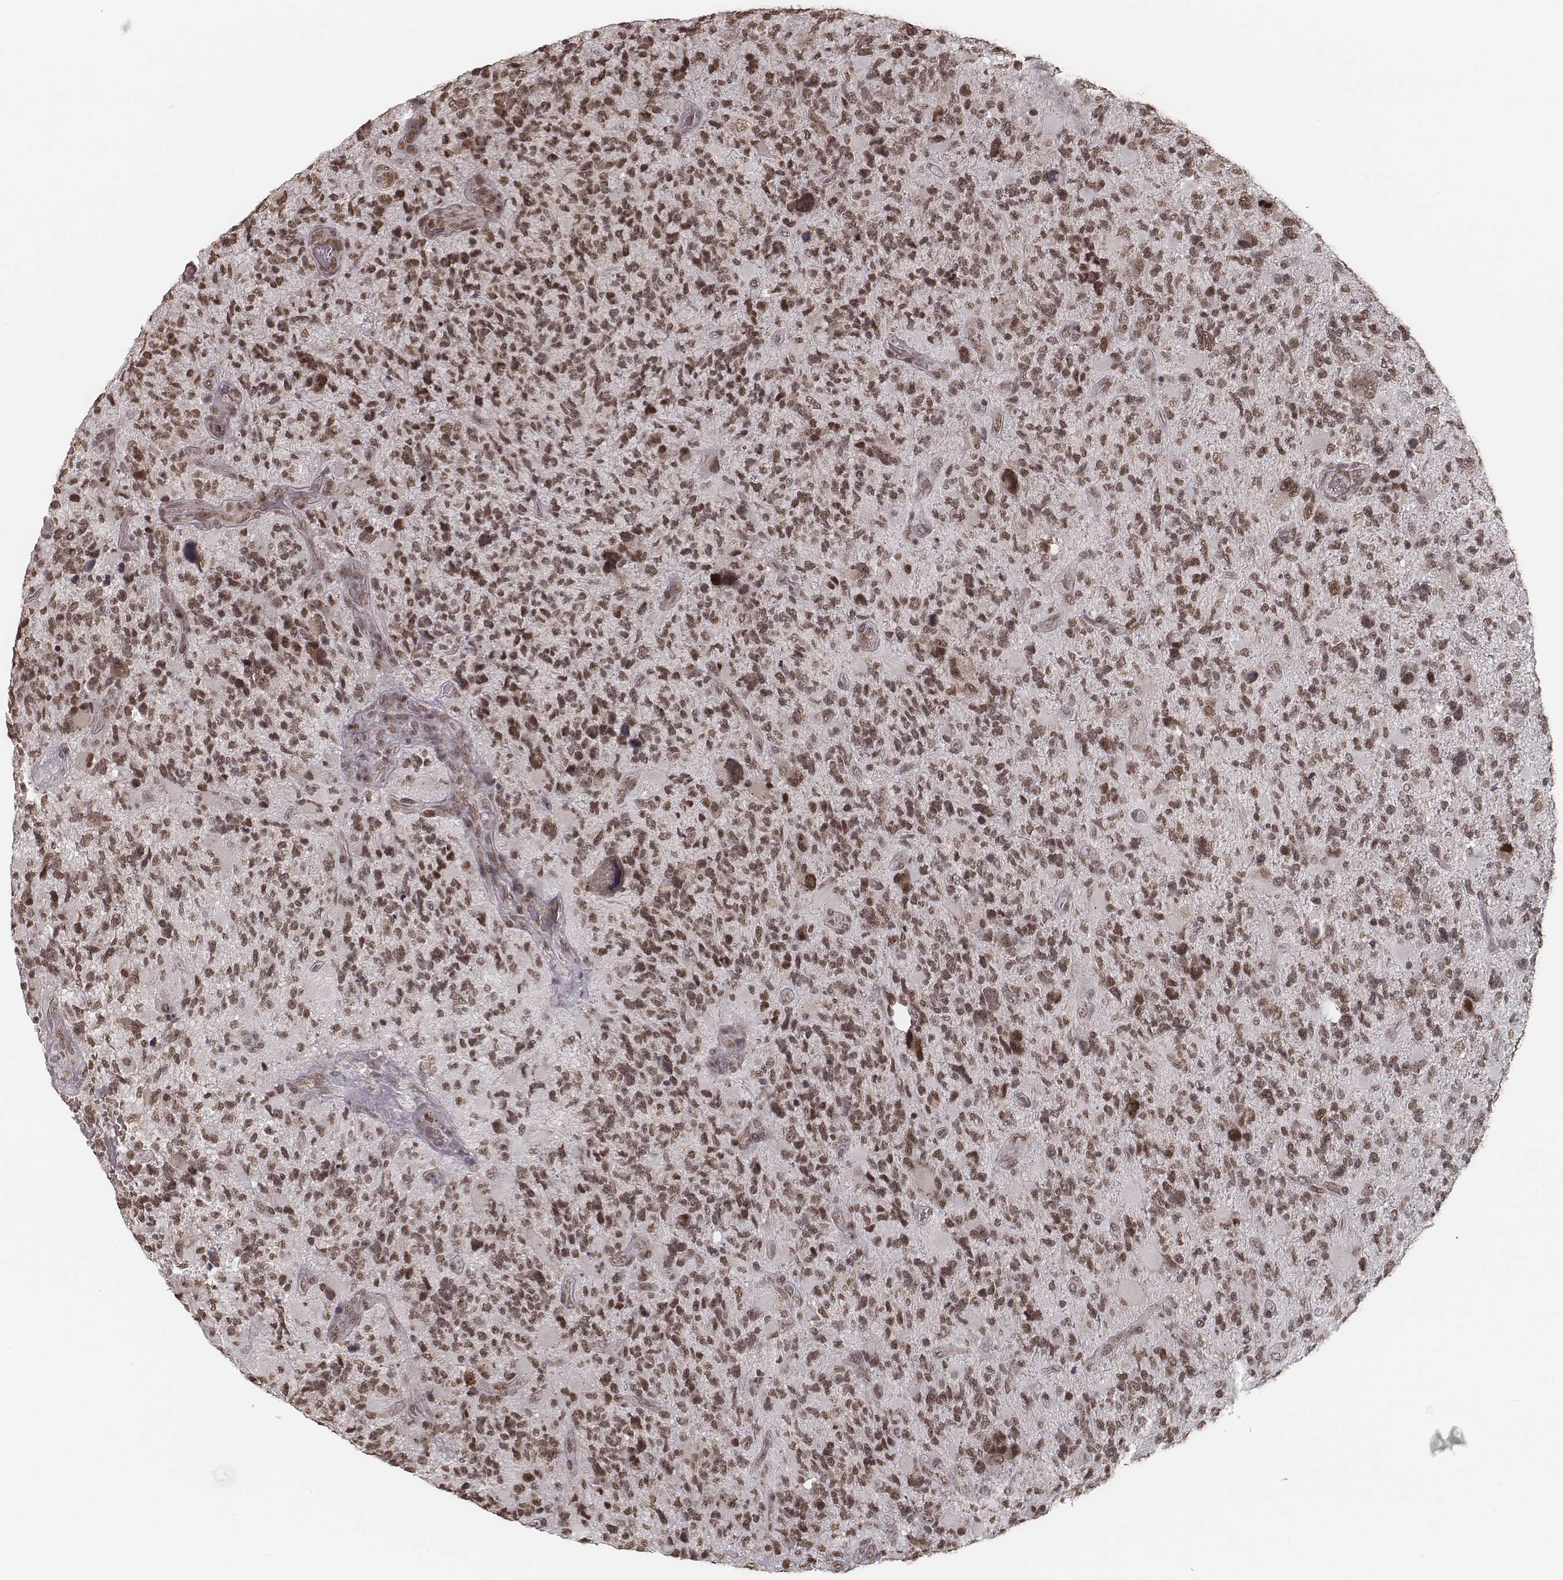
{"staining": {"intensity": "moderate", "quantity": ">75%", "location": "nuclear"}, "tissue": "glioma", "cell_type": "Tumor cells", "image_type": "cancer", "snomed": [{"axis": "morphology", "description": "Glioma, malignant, High grade"}, {"axis": "topography", "description": "Brain"}], "caption": "Moderate nuclear staining for a protein is seen in about >75% of tumor cells of glioma using immunohistochemistry.", "gene": "HMGA2", "patient": {"sex": "female", "age": 71}}